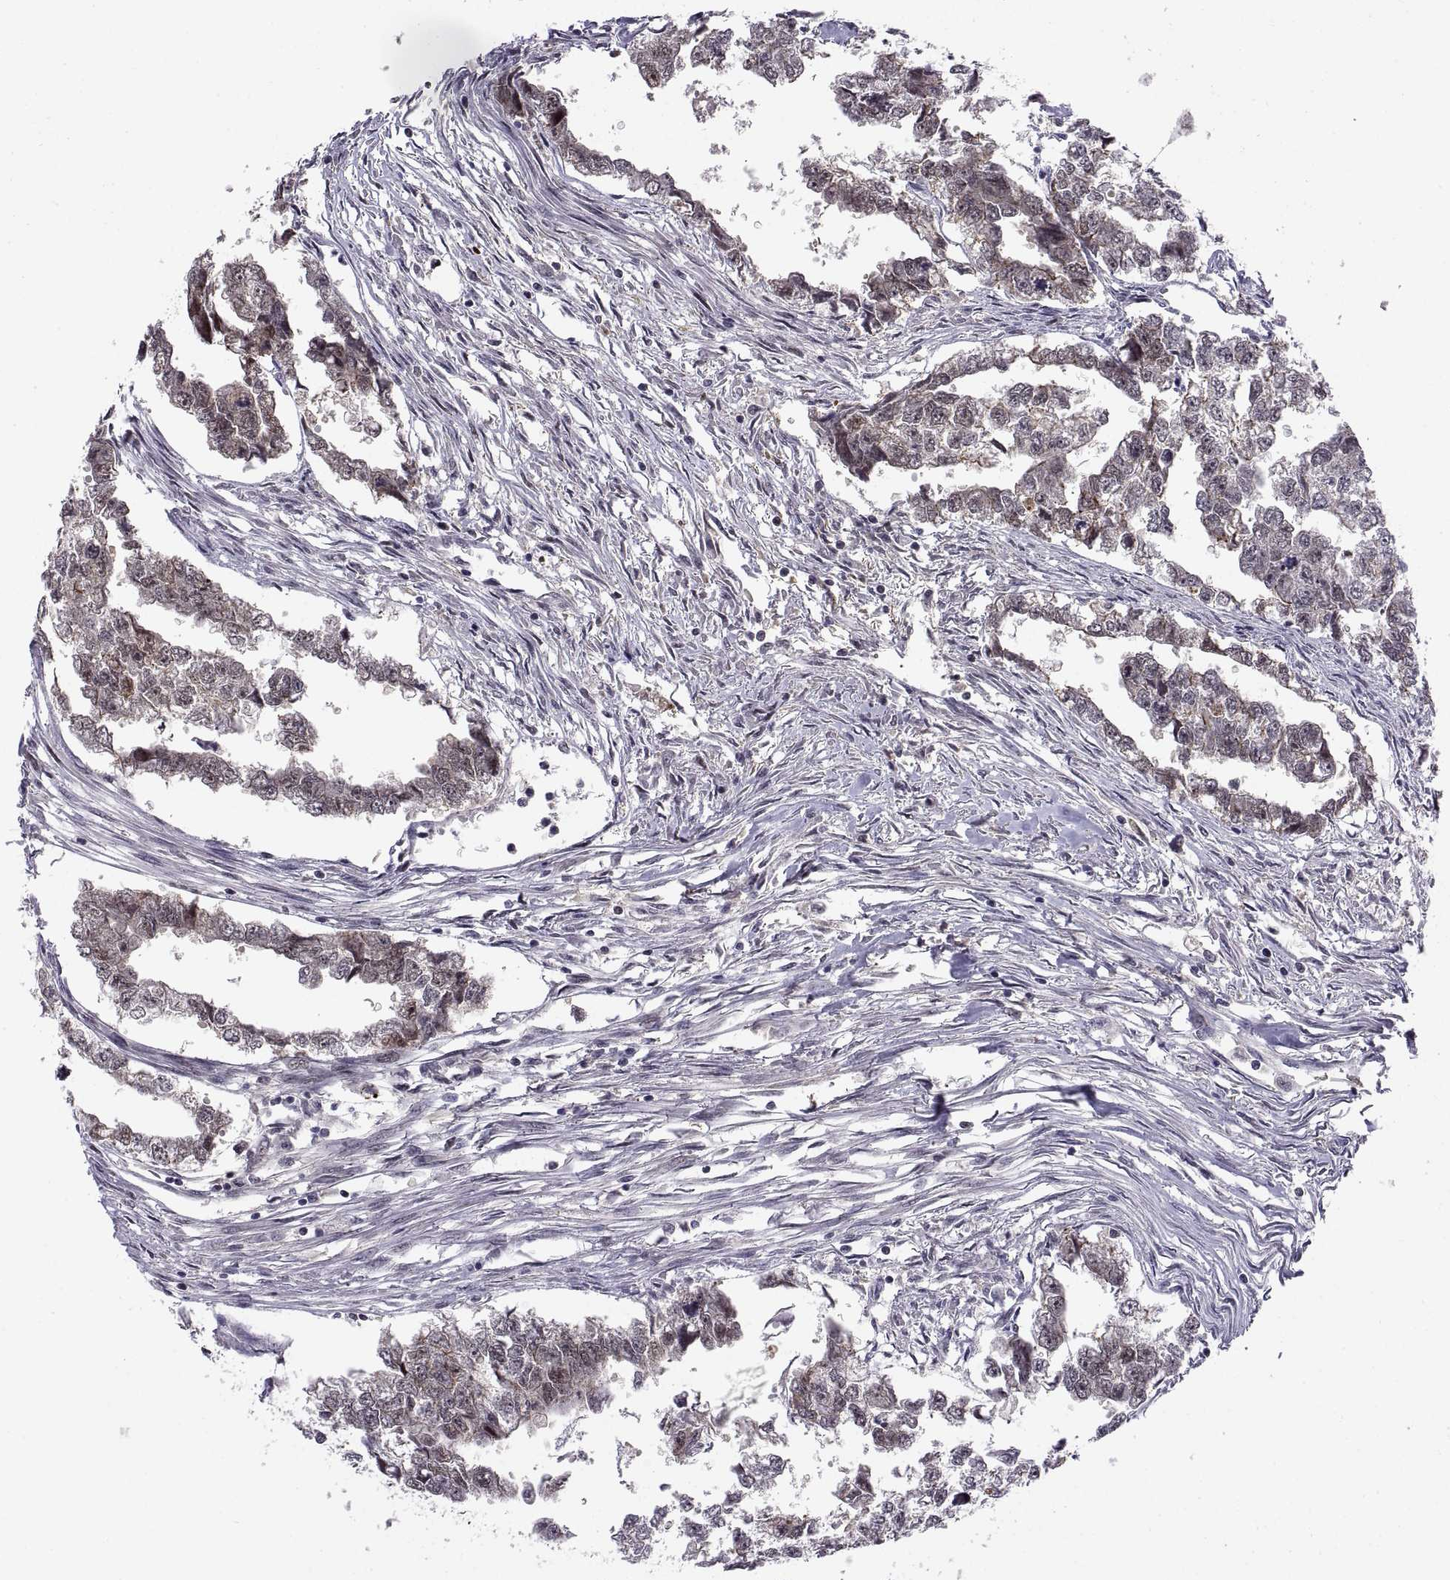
{"staining": {"intensity": "negative", "quantity": "none", "location": "none"}, "tissue": "testis cancer", "cell_type": "Tumor cells", "image_type": "cancer", "snomed": [{"axis": "morphology", "description": "Carcinoma, Embryonal, NOS"}, {"axis": "morphology", "description": "Teratoma, malignant, NOS"}, {"axis": "topography", "description": "Testis"}], "caption": "Immunohistochemistry (IHC) of testis cancer (teratoma (malignant)) exhibits no expression in tumor cells.", "gene": "CHFR", "patient": {"sex": "male", "age": 44}}